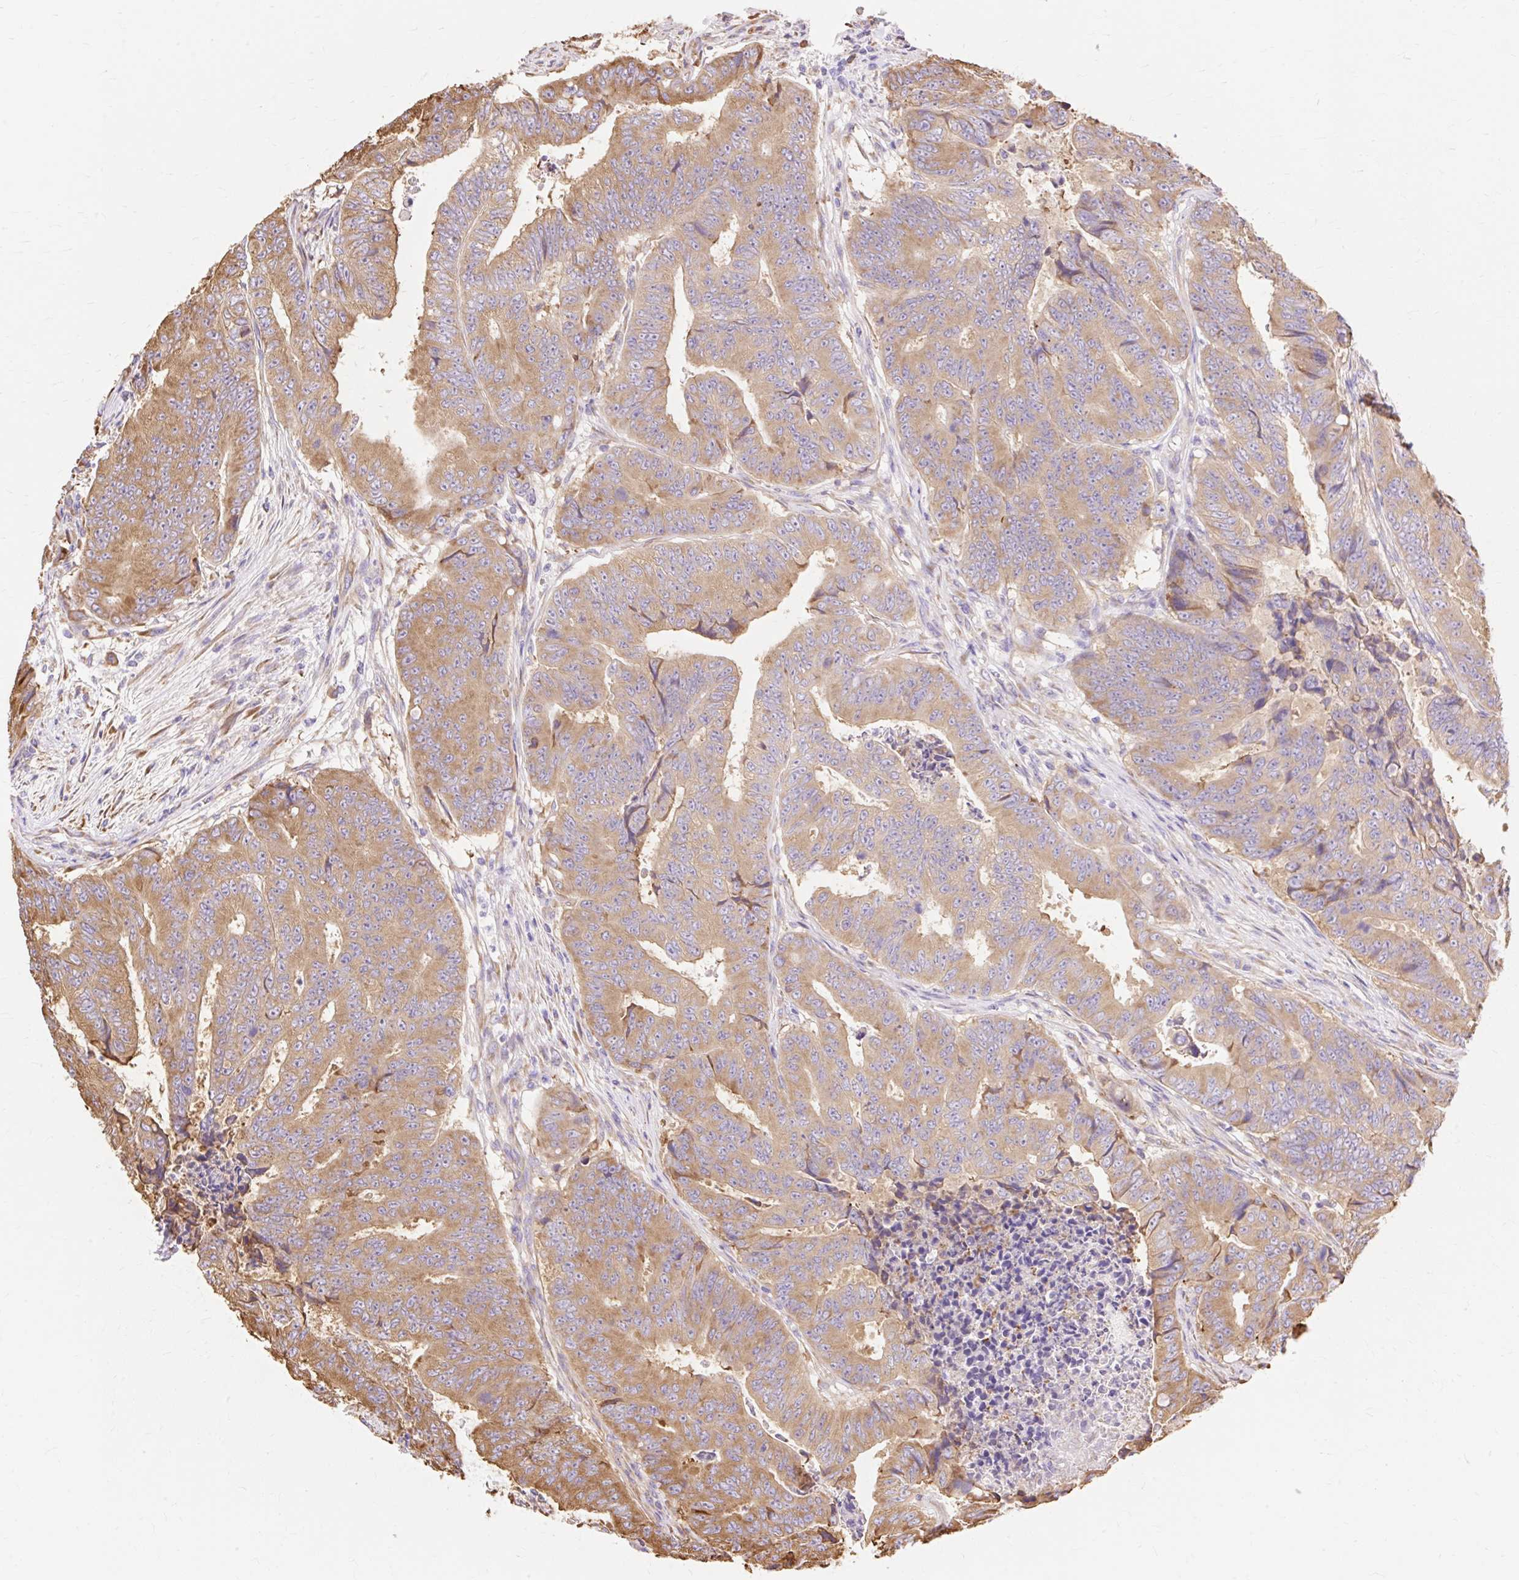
{"staining": {"intensity": "moderate", "quantity": ">75%", "location": "cytoplasmic/membranous"}, "tissue": "colorectal cancer", "cell_type": "Tumor cells", "image_type": "cancer", "snomed": [{"axis": "morphology", "description": "Adenocarcinoma, NOS"}, {"axis": "topography", "description": "Colon"}], "caption": "Immunohistochemical staining of colorectal cancer (adenocarcinoma) demonstrates medium levels of moderate cytoplasmic/membranous positivity in approximately >75% of tumor cells.", "gene": "RPS17", "patient": {"sex": "female", "age": 48}}